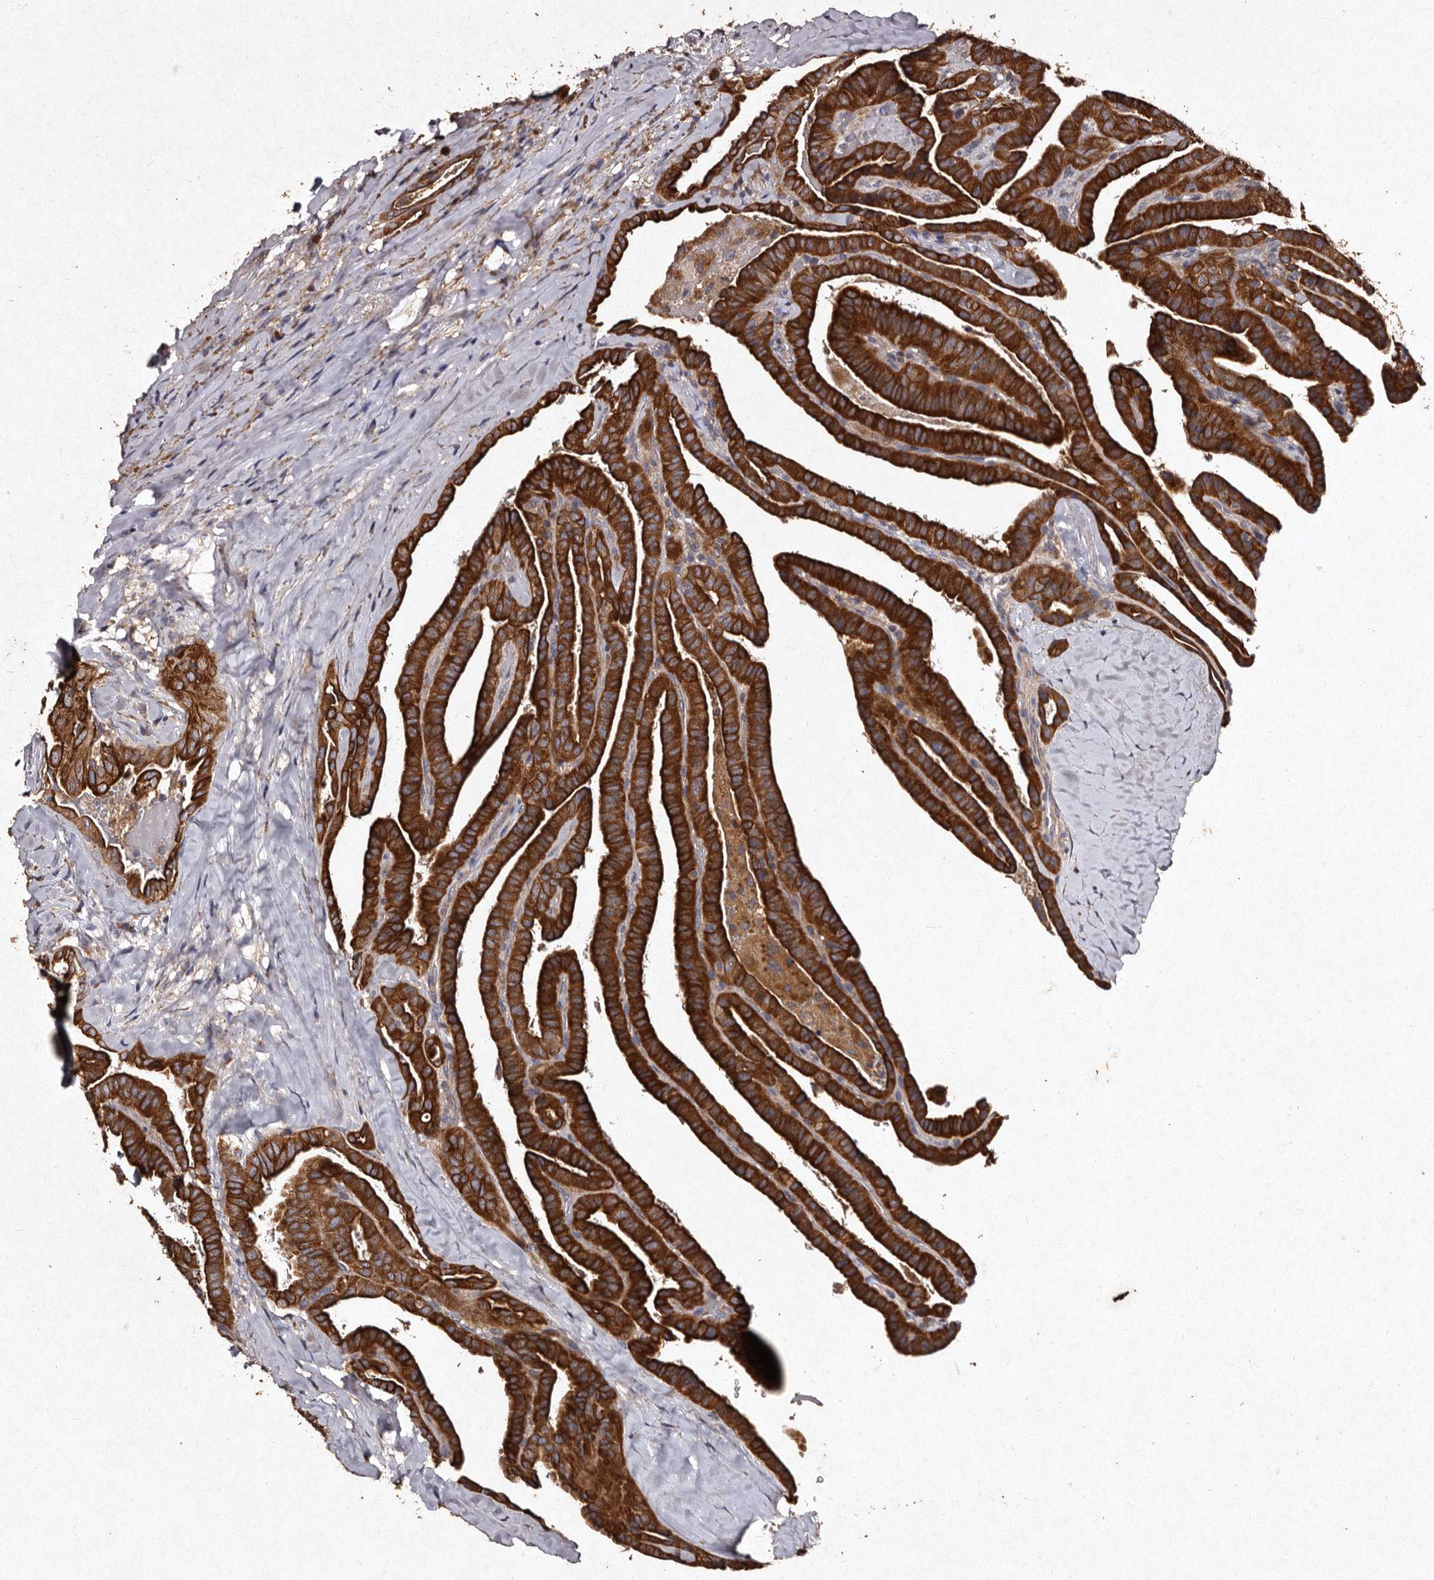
{"staining": {"intensity": "strong", "quantity": ">75%", "location": "cytoplasmic/membranous"}, "tissue": "thyroid cancer", "cell_type": "Tumor cells", "image_type": "cancer", "snomed": [{"axis": "morphology", "description": "Papillary adenocarcinoma, NOS"}, {"axis": "topography", "description": "Thyroid gland"}], "caption": "Tumor cells show strong cytoplasmic/membranous expression in about >75% of cells in thyroid cancer (papillary adenocarcinoma). (IHC, brightfield microscopy, high magnification).", "gene": "TFB1M", "patient": {"sex": "male", "age": 77}}